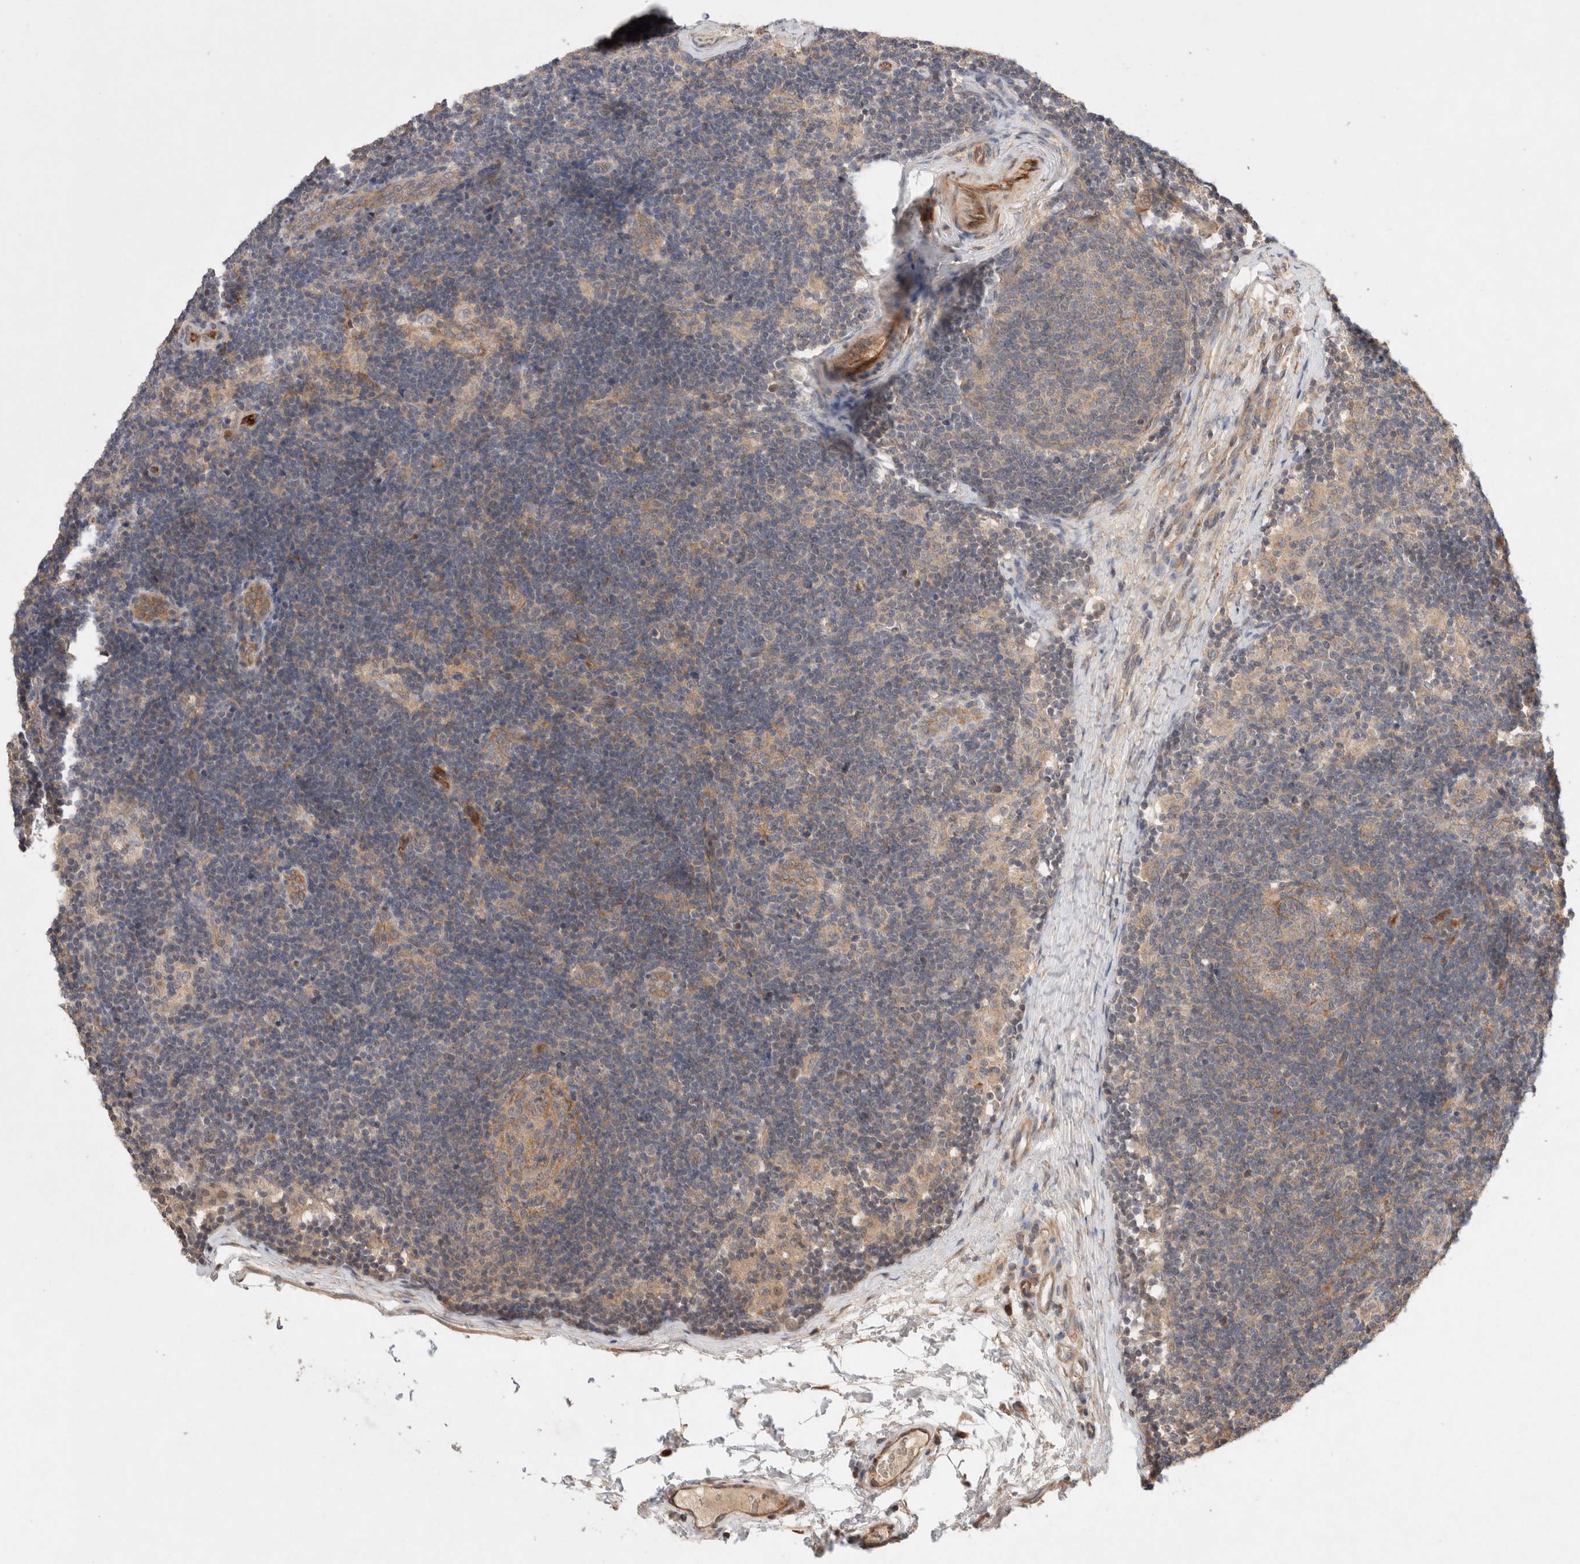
{"staining": {"intensity": "moderate", "quantity": "<25%", "location": "cytoplasmic/membranous"}, "tissue": "lymph node", "cell_type": "Germinal center cells", "image_type": "normal", "snomed": [{"axis": "morphology", "description": "Normal tissue, NOS"}, {"axis": "topography", "description": "Lymph node"}], "caption": "Immunohistochemical staining of unremarkable lymph node displays moderate cytoplasmic/membranous protein staining in about <25% of germinal center cells.", "gene": "KLHL20", "patient": {"sex": "female", "age": 22}}